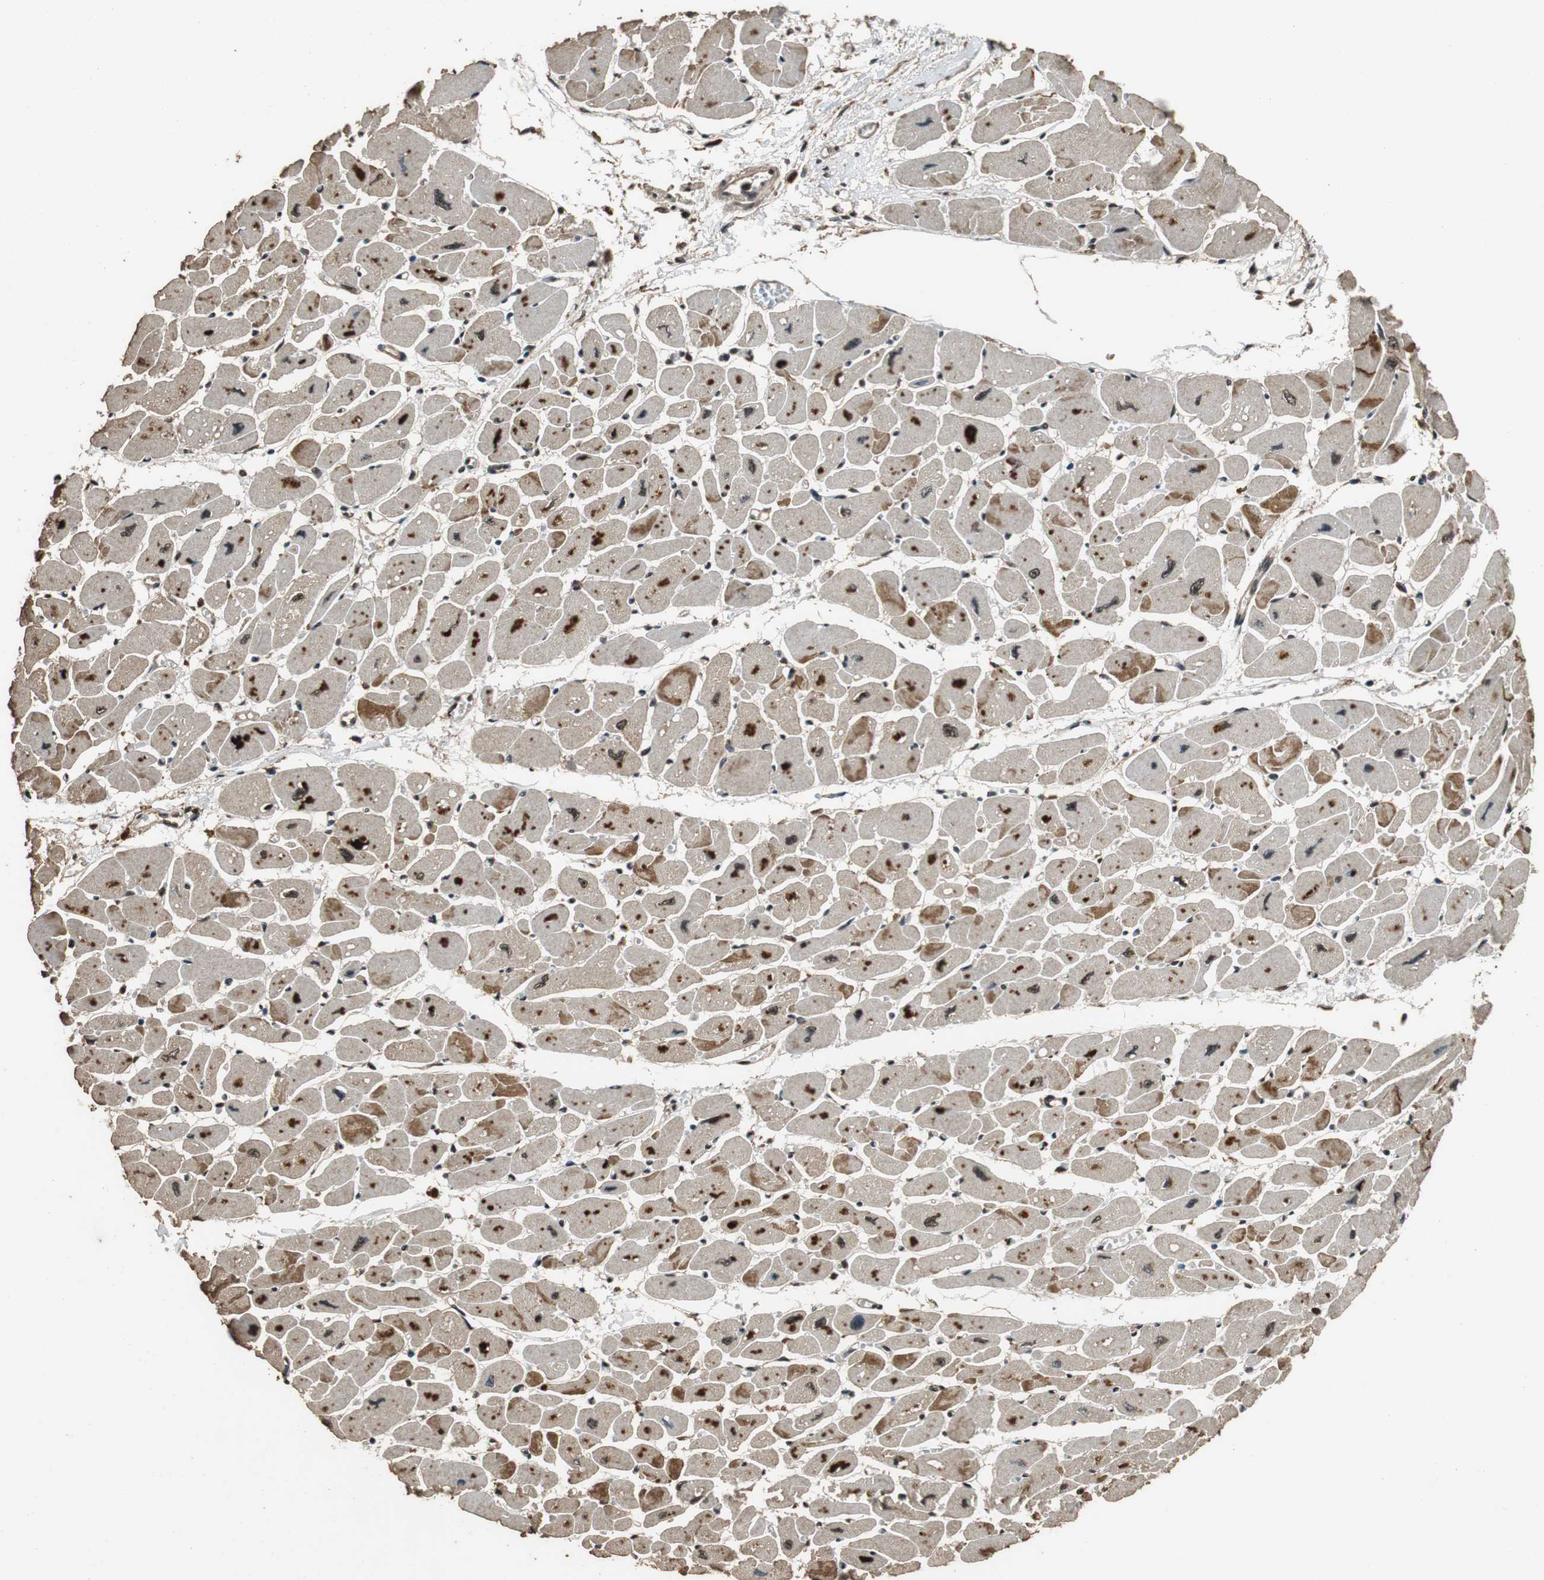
{"staining": {"intensity": "strong", "quantity": ">75%", "location": "cytoplasmic/membranous,nuclear"}, "tissue": "heart muscle", "cell_type": "Cardiomyocytes", "image_type": "normal", "snomed": [{"axis": "morphology", "description": "Normal tissue, NOS"}, {"axis": "topography", "description": "Heart"}], "caption": "High-power microscopy captured an IHC histopathology image of unremarkable heart muscle, revealing strong cytoplasmic/membranous,nuclear staining in about >75% of cardiomyocytes.", "gene": "ZNF18", "patient": {"sex": "female", "age": 54}}